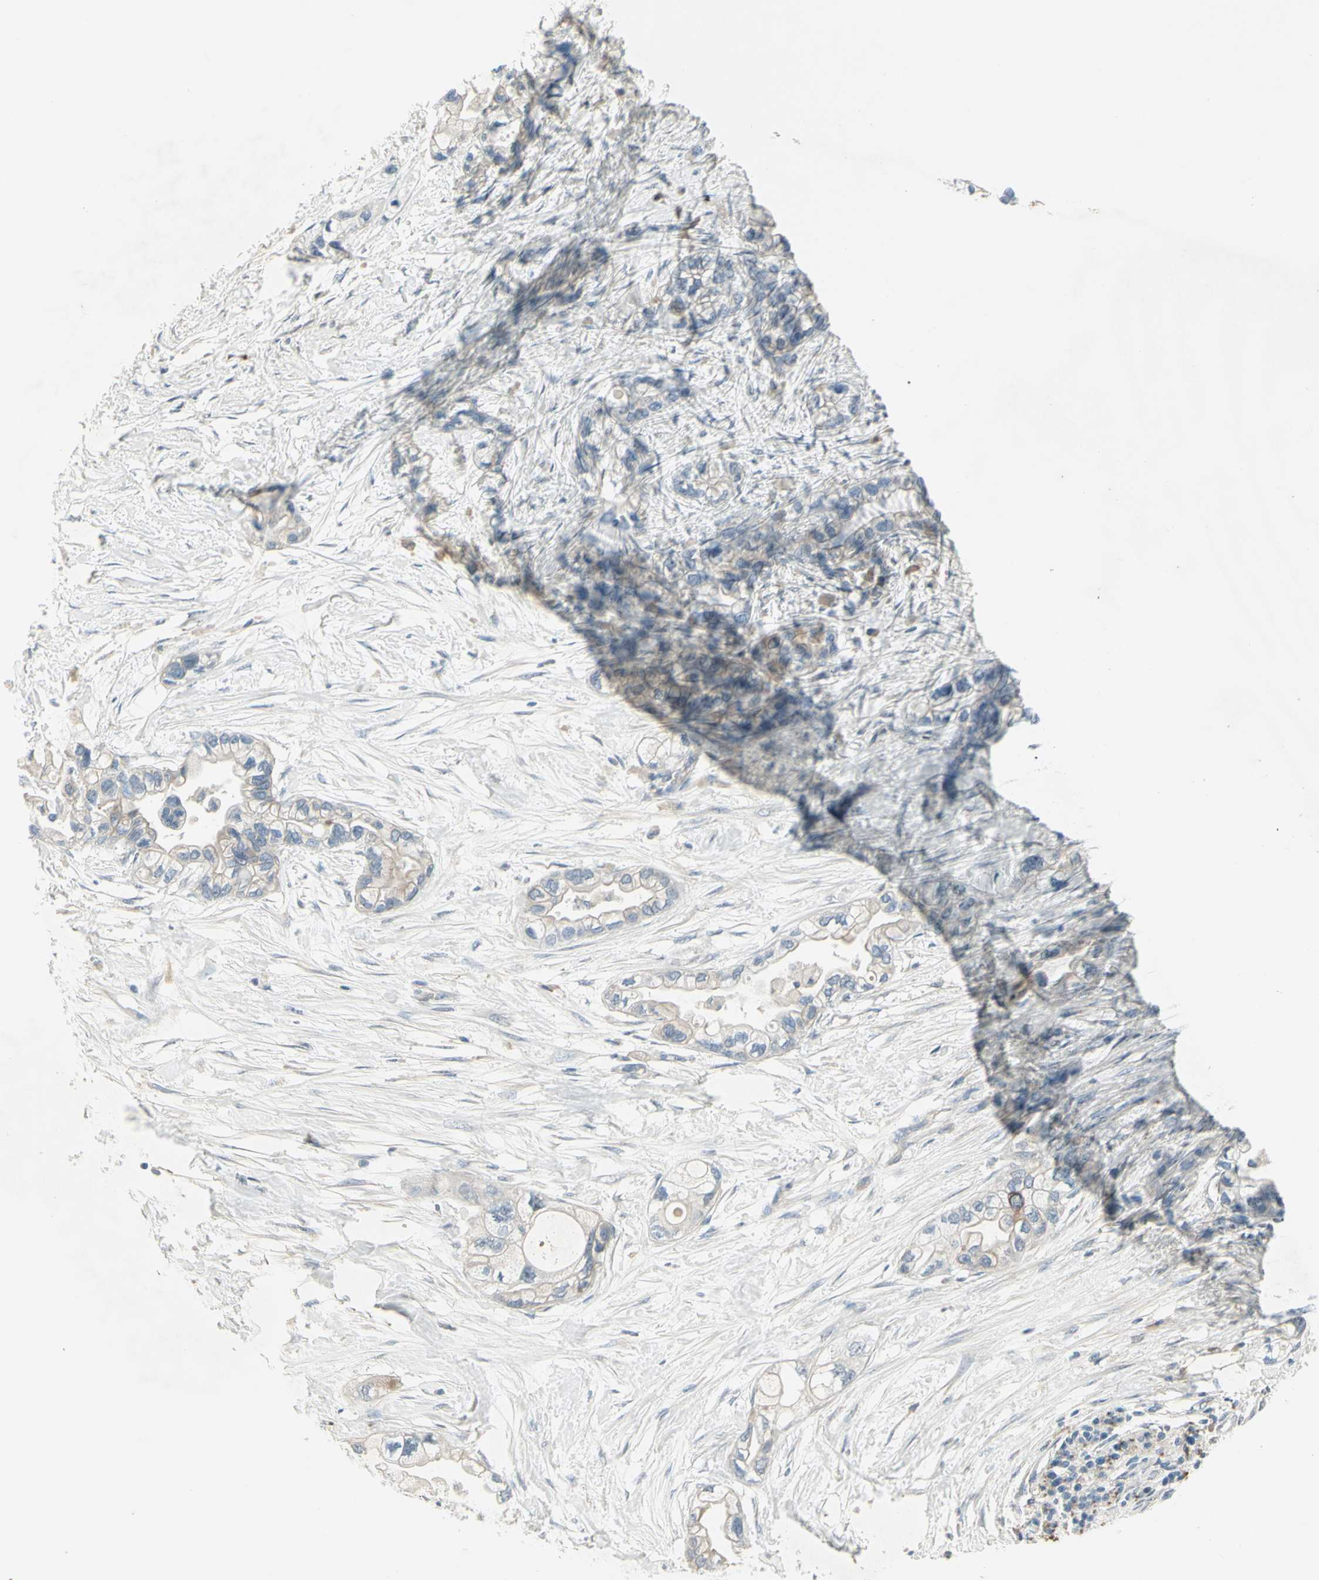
{"staining": {"intensity": "weak", "quantity": "25%-75%", "location": "cytoplasmic/membranous"}, "tissue": "pancreatic cancer", "cell_type": "Tumor cells", "image_type": "cancer", "snomed": [{"axis": "morphology", "description": "Adenocarcinoma, NOS"}, {"axis": "topography", "description": "Pancreas"}], "caption": "Human pancreatic cancer stained for a protein (brown) exhibits weak cytoplasmic/membranous positive expression in approximately 25%-75% of tumor cells.", "gene": "CCNB2", "patient": {"sex": "female", "age": 77}}